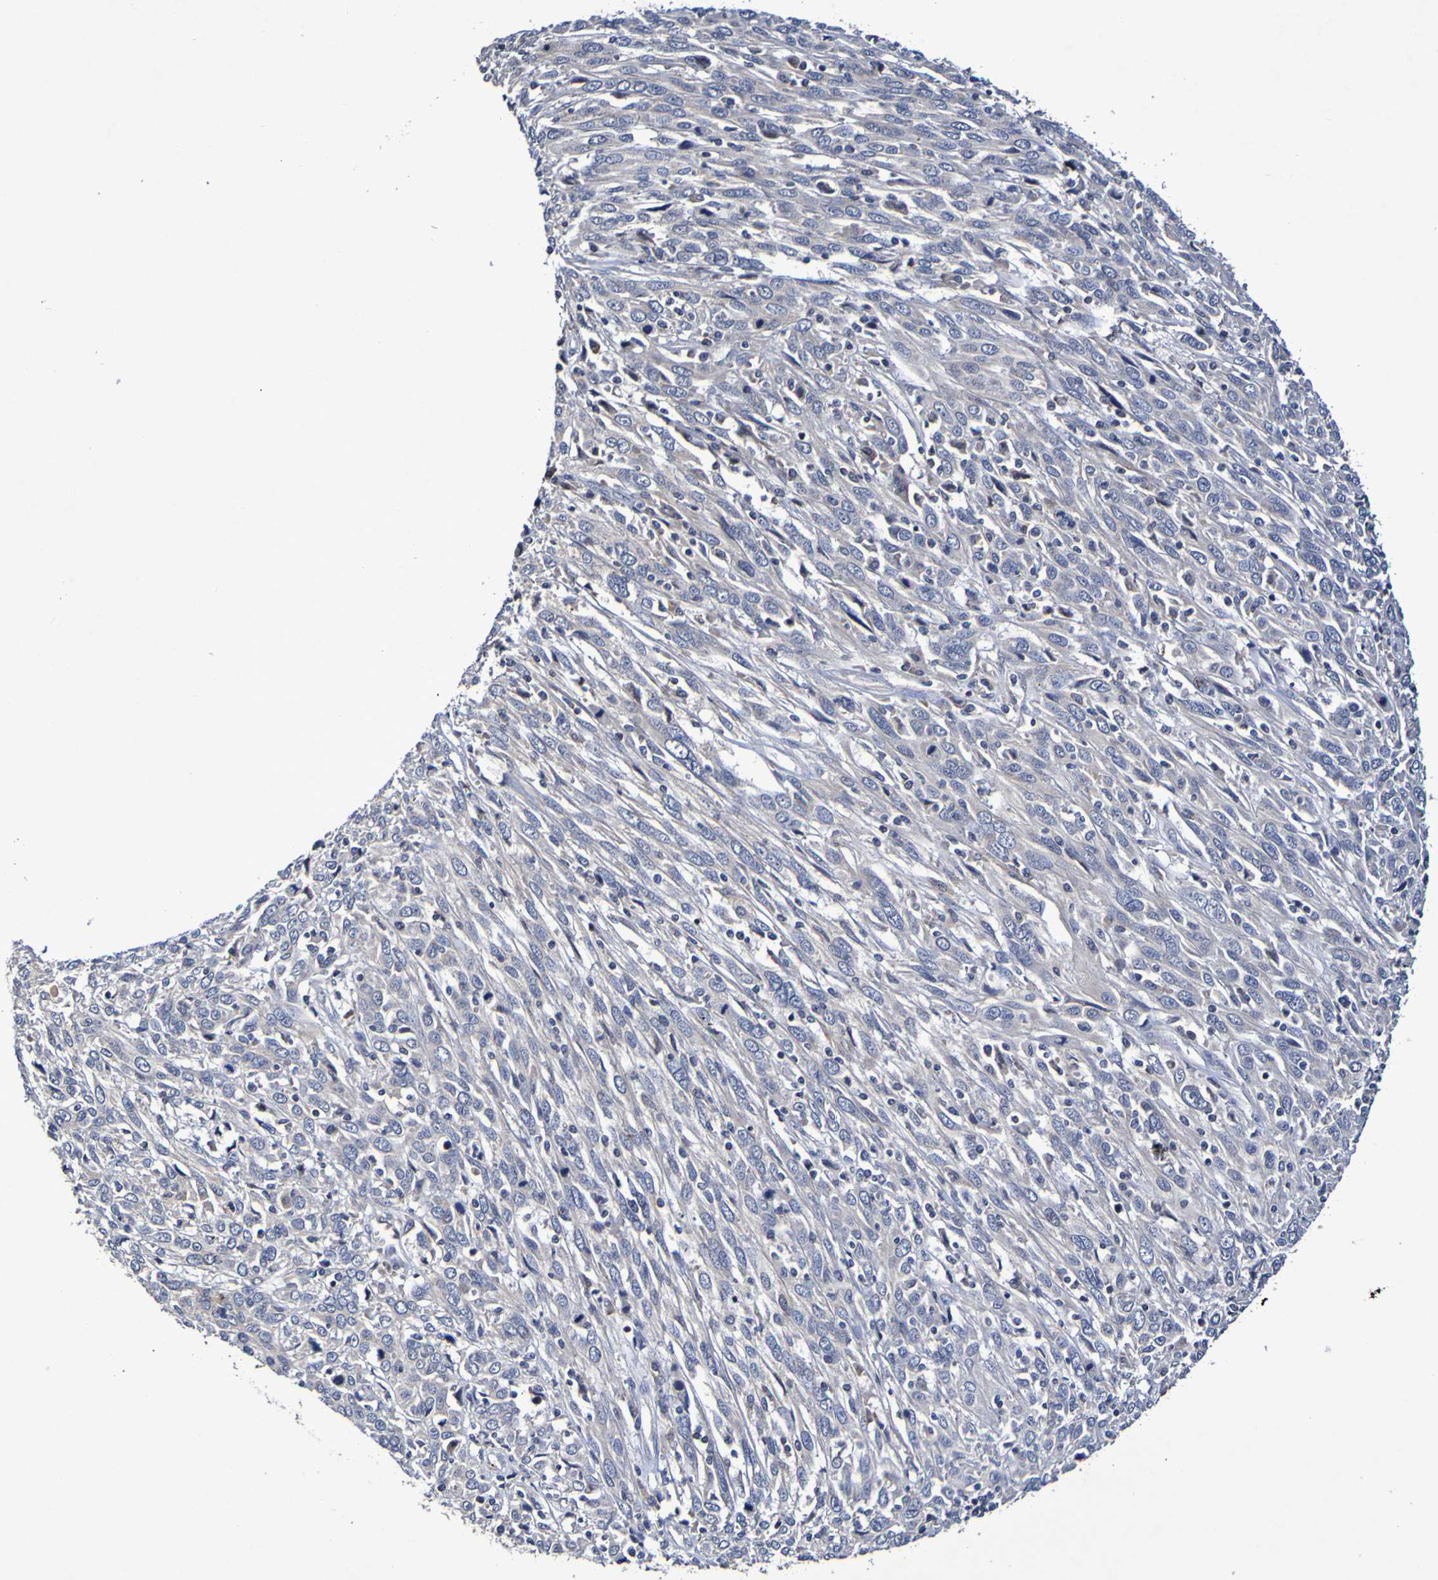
{"staining": {"intensity": "negative", "quantity": "none", "location": "none"}, "tissue": "cervical cancer", "cell_type": "Tumor cells", "image_type": "cancer", "snomed": [{"axis": "morphology", "description": "Squamous cell carcinoma, NOS"}, {"axis": "topography", "description": "Cervix"}], "caption": "Immunohistochemistry (IHC) of cervical cancer (squamous cell carcinoma) reveals no expression in tumor cells. (DAB (3,3'-diaminobenzidine) IHC, high magnification).", "gene": "PTP4A2", "patient": {"sex": "female", "age": 46}}